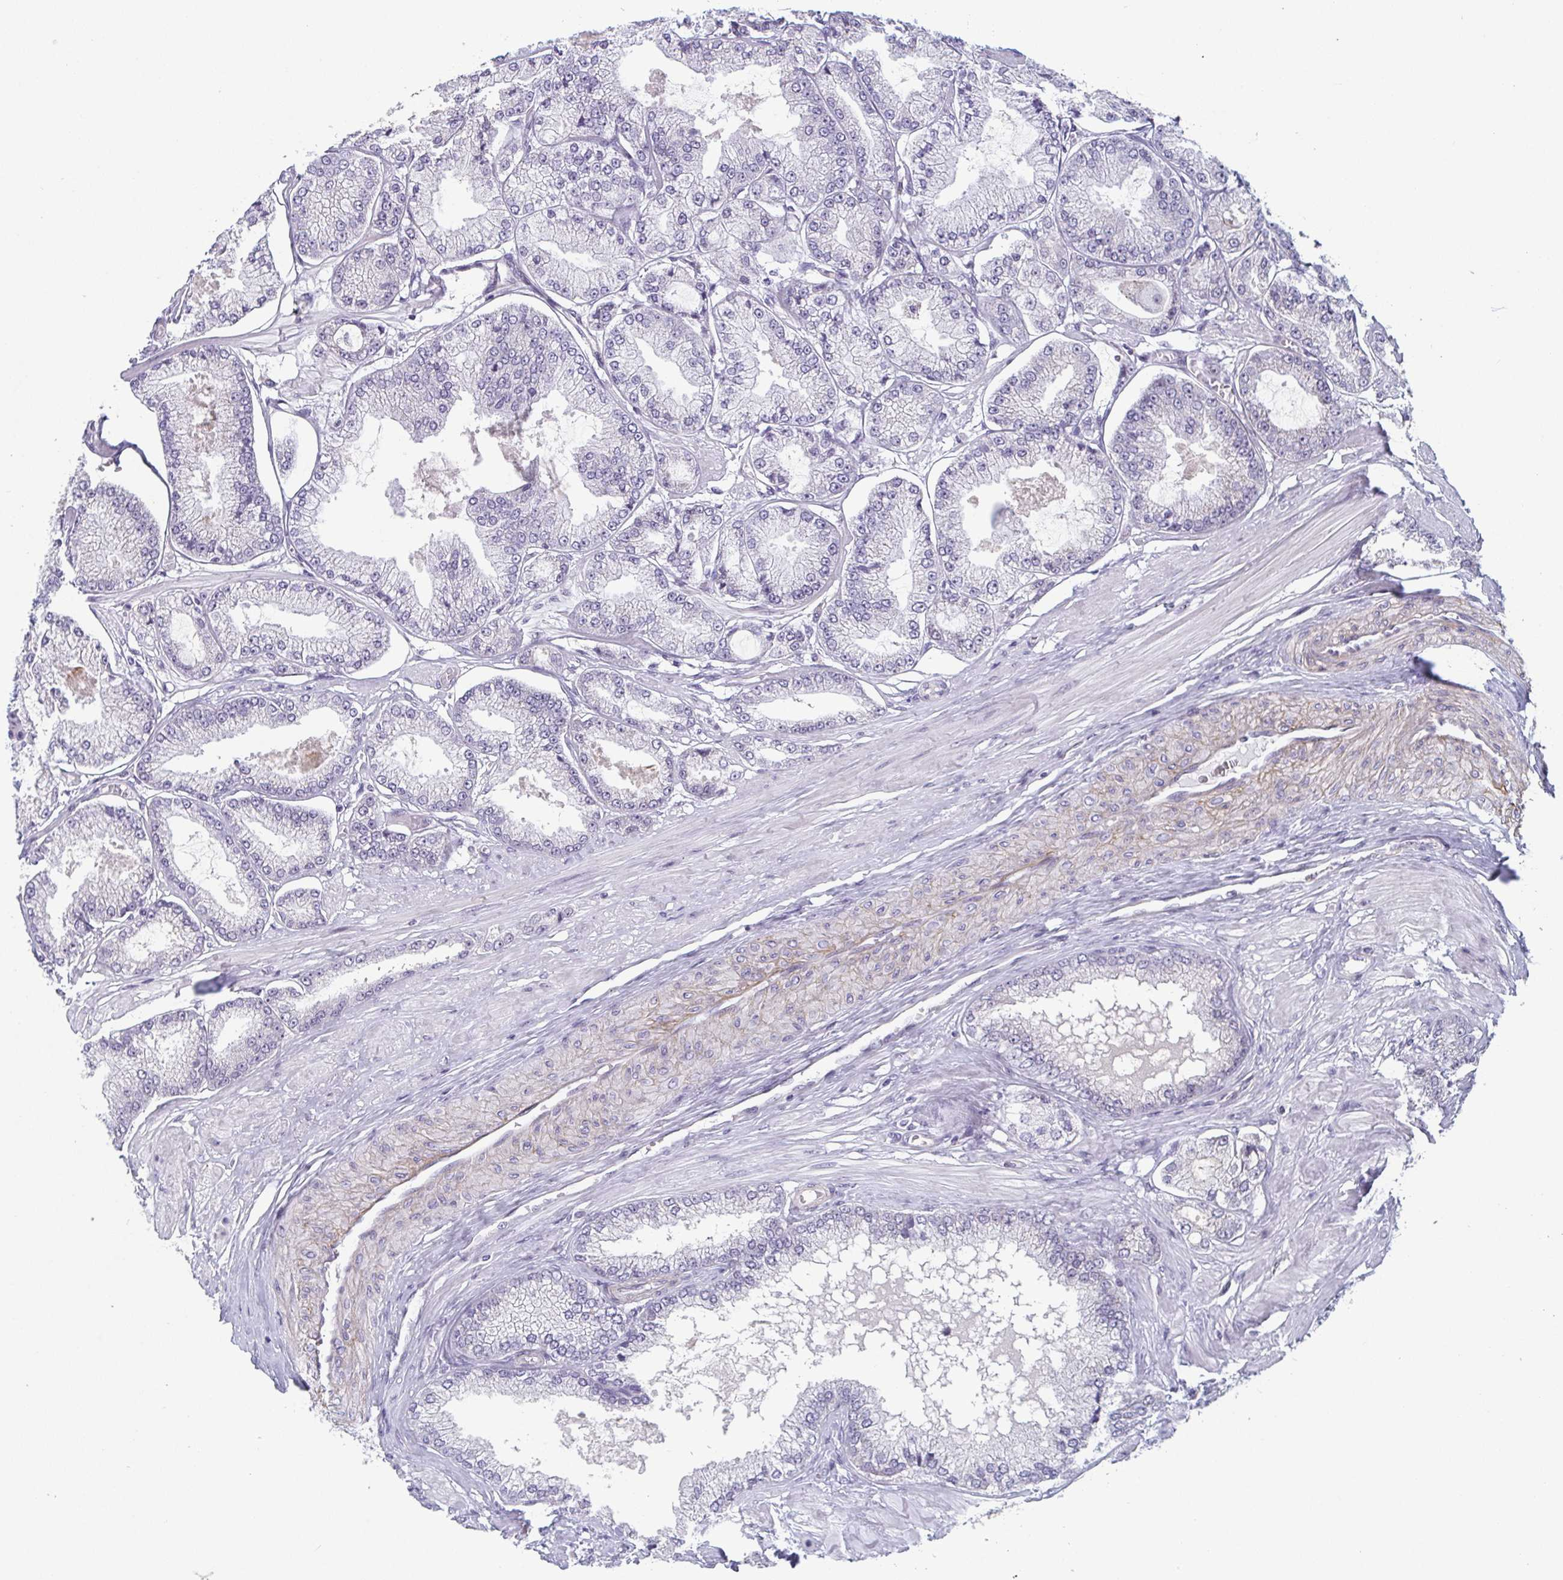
{"staining": {"intensity": "negative", "quantity": "none", "location": "none"}, "tissue": "prostate cancer", "cell_type": "Tumor cells", "image_type": "cancer", "snomed": [{"axis": "morphology", "description": "Adenocarcinoma, Low grade"}, {"axis": "topography", "description": "Prostate"}], "caption": "A high-resolution photomicrograph shows IHC staining of prostate adenocarcinoma (low-grade), which reveals no significant staining in tumor cells.", "gene": "EXOSC7", "patient": {"sex": "male", "age": 55}}